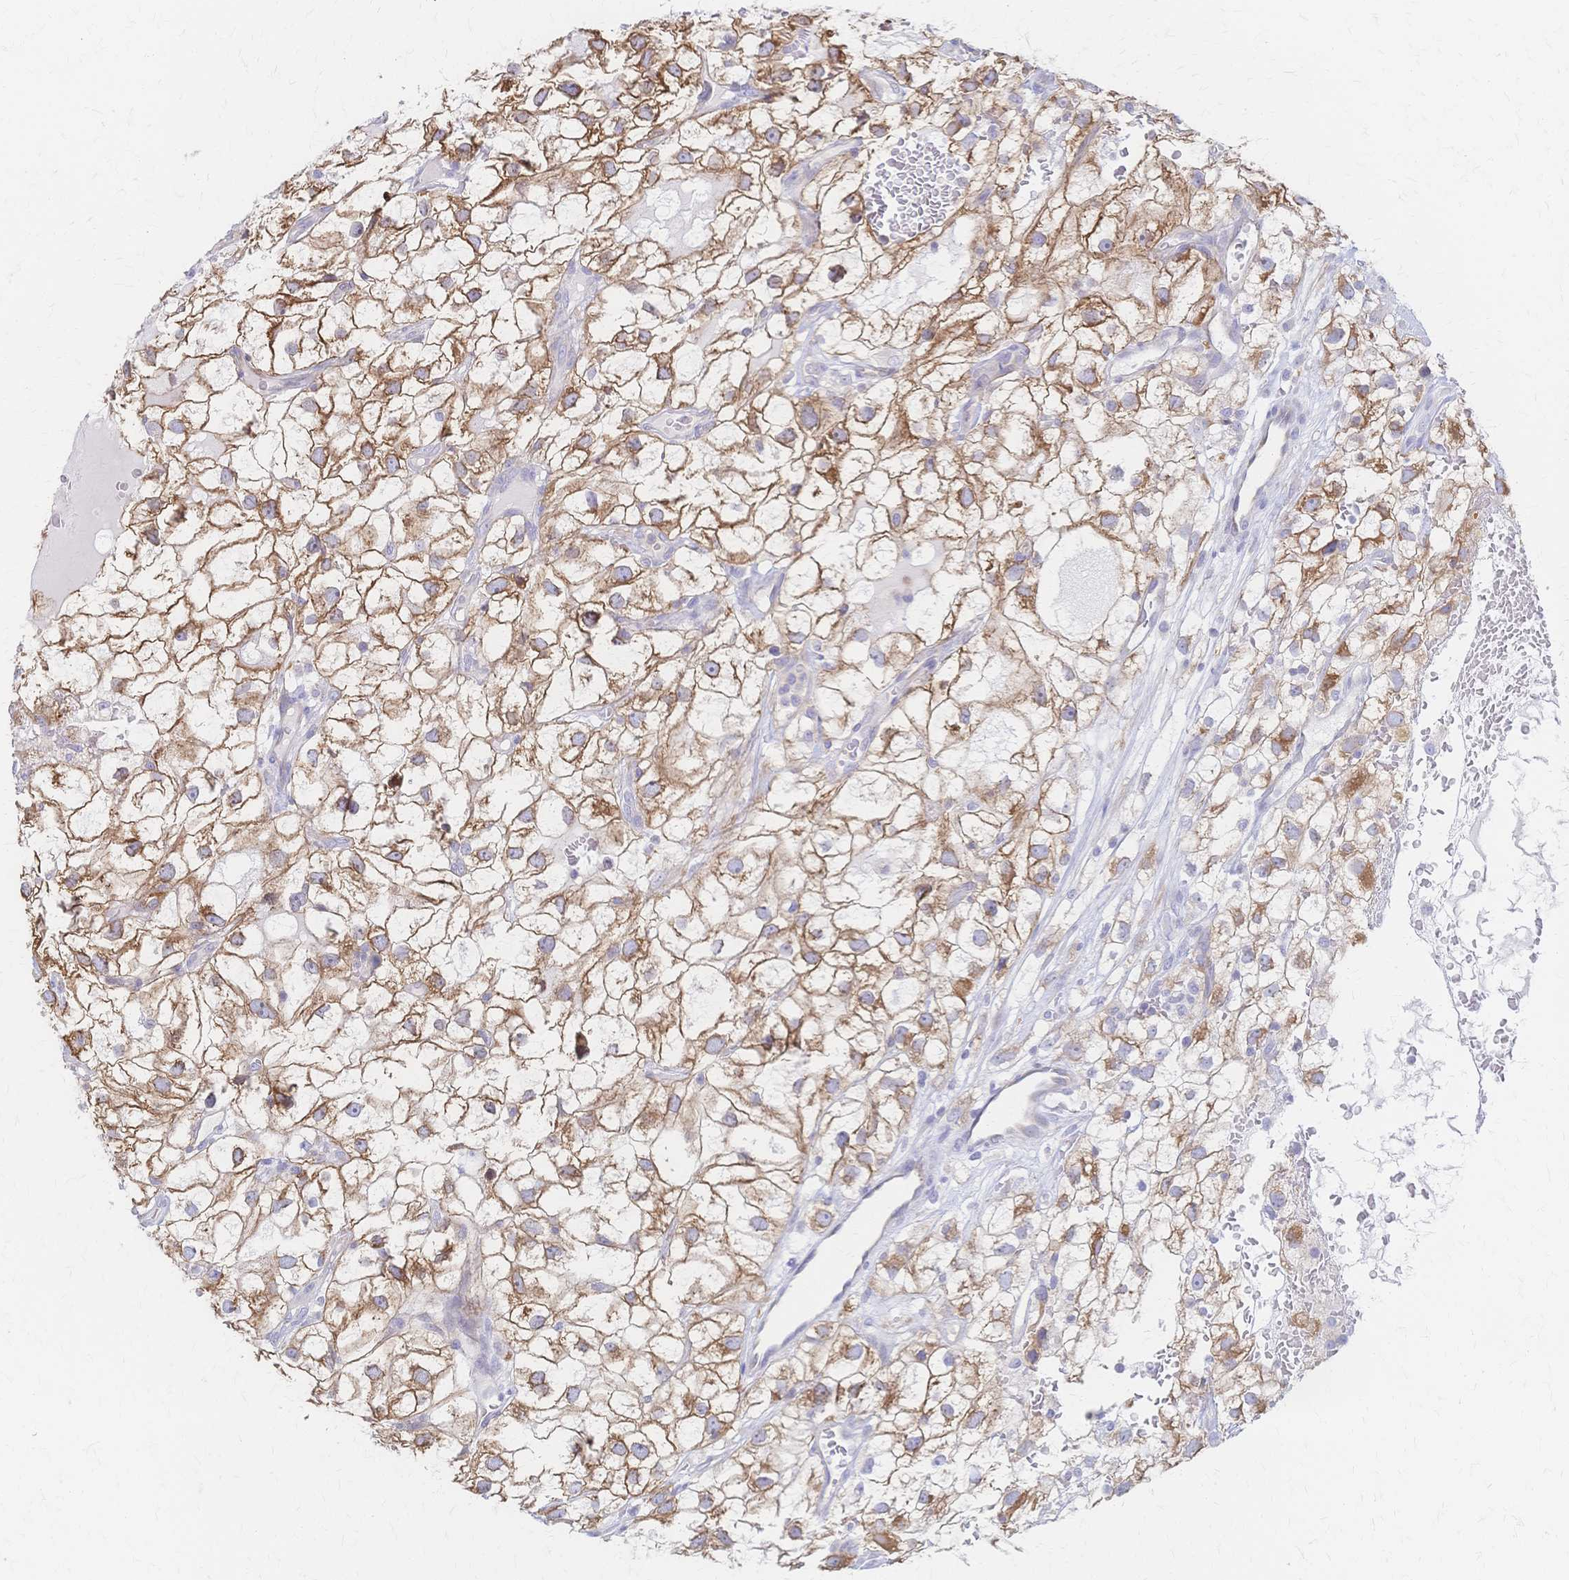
{"staining": {"intensity": "moderate", "quantity": ">75%", "location": "cytoplasmic/membranous"}, "tissue": "renal cancer", "cell_type": "Tumor cells", "image_type": "cancer", "snomed": [{"axis": "morphology", "description": "Adenocarcinoma, NOS"}, {"axis": "topography", "description": "Kidney"}], "caption": "The histopathology image exhibits staining of renal adenocarcinoma, revealing moderate cytoplasmic/membranous protein expression (brown color) within tumor cells. The staining is performed using DAB brown chromogen to label protein expression. The nuclei are counter-stained blue using hematoxylin.", "gene": "CYB5A", "patient": {"sex": "male", "age": 59}}